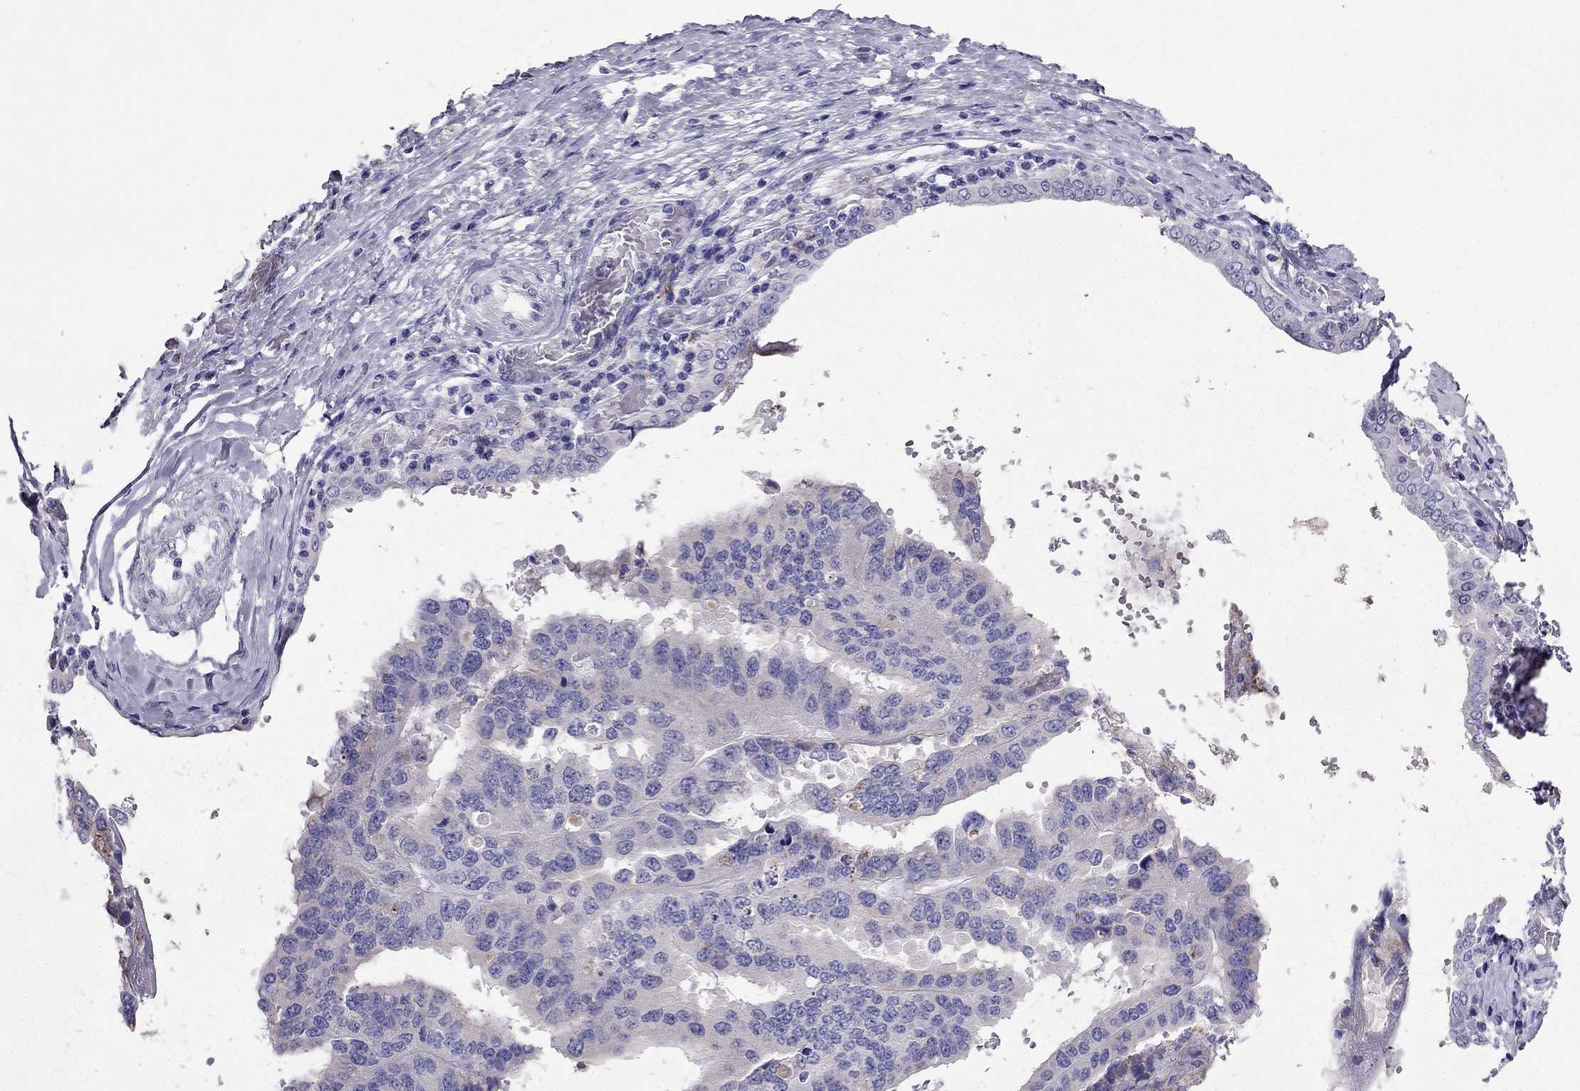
{"staining": {"intensity": "weak", "quantity": "<25%", "location": "cytoplasmic/membranous"}, "tissue": "ovarian cancer", "cell_type": "Tumor cells", "image_type": "cancer", "snomed": [{"axis": "morphology", "description": "Cystadenocarcinoma, serous, NOS"}, {"axis": "topography", "description": "Ovary"}], "caption": "Tumor cells are negative for protein expression in human ovarian serous cystadenocarcinoma. (Brightfield microscopy of DAB (3,3'-diaminobenzidine) immunohistochemistry (IHC) at high magnification).", "gene": "PTH", "patient": {"sex": "female", "age": 79}}